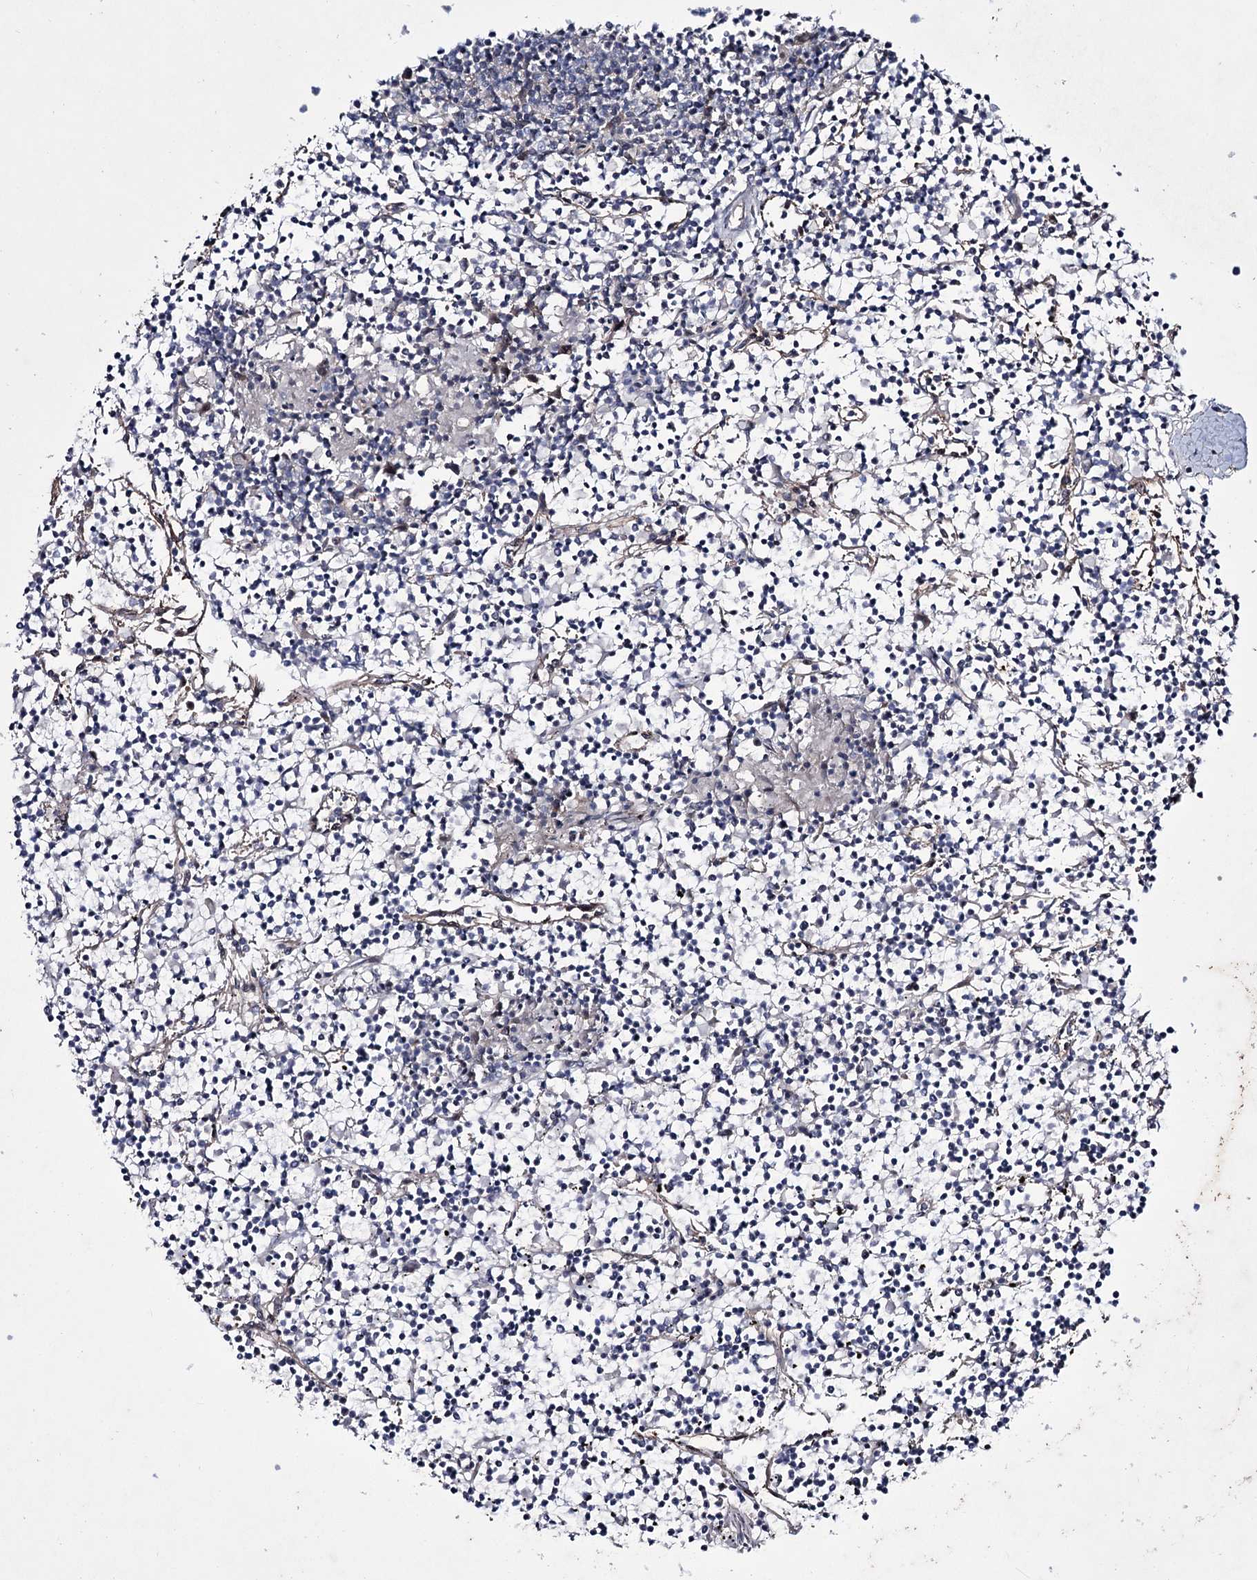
{"staining": {"intensity": "negative", "quantity": "none", "location": "none"}, "tissue": "lymphoma", "cell_type": "Tumor cells", "image_type": "cancer", "snomed": [{"axis": "morphology", "description": "Malignant lymphoma, non-Hodgkin's type, Low grade"}, {"axis": "topography", "description": "Spleen"}], "caption": "An IHC image of low-grade malignant lymphoma, non-Hodgkin's type is shown. There is no staining in tumor cells of low-grade malignant lymphoma, non-Hodgkin's type.", "gene": "HOXC11", "patient": {"sex": "female", "age": 19}}